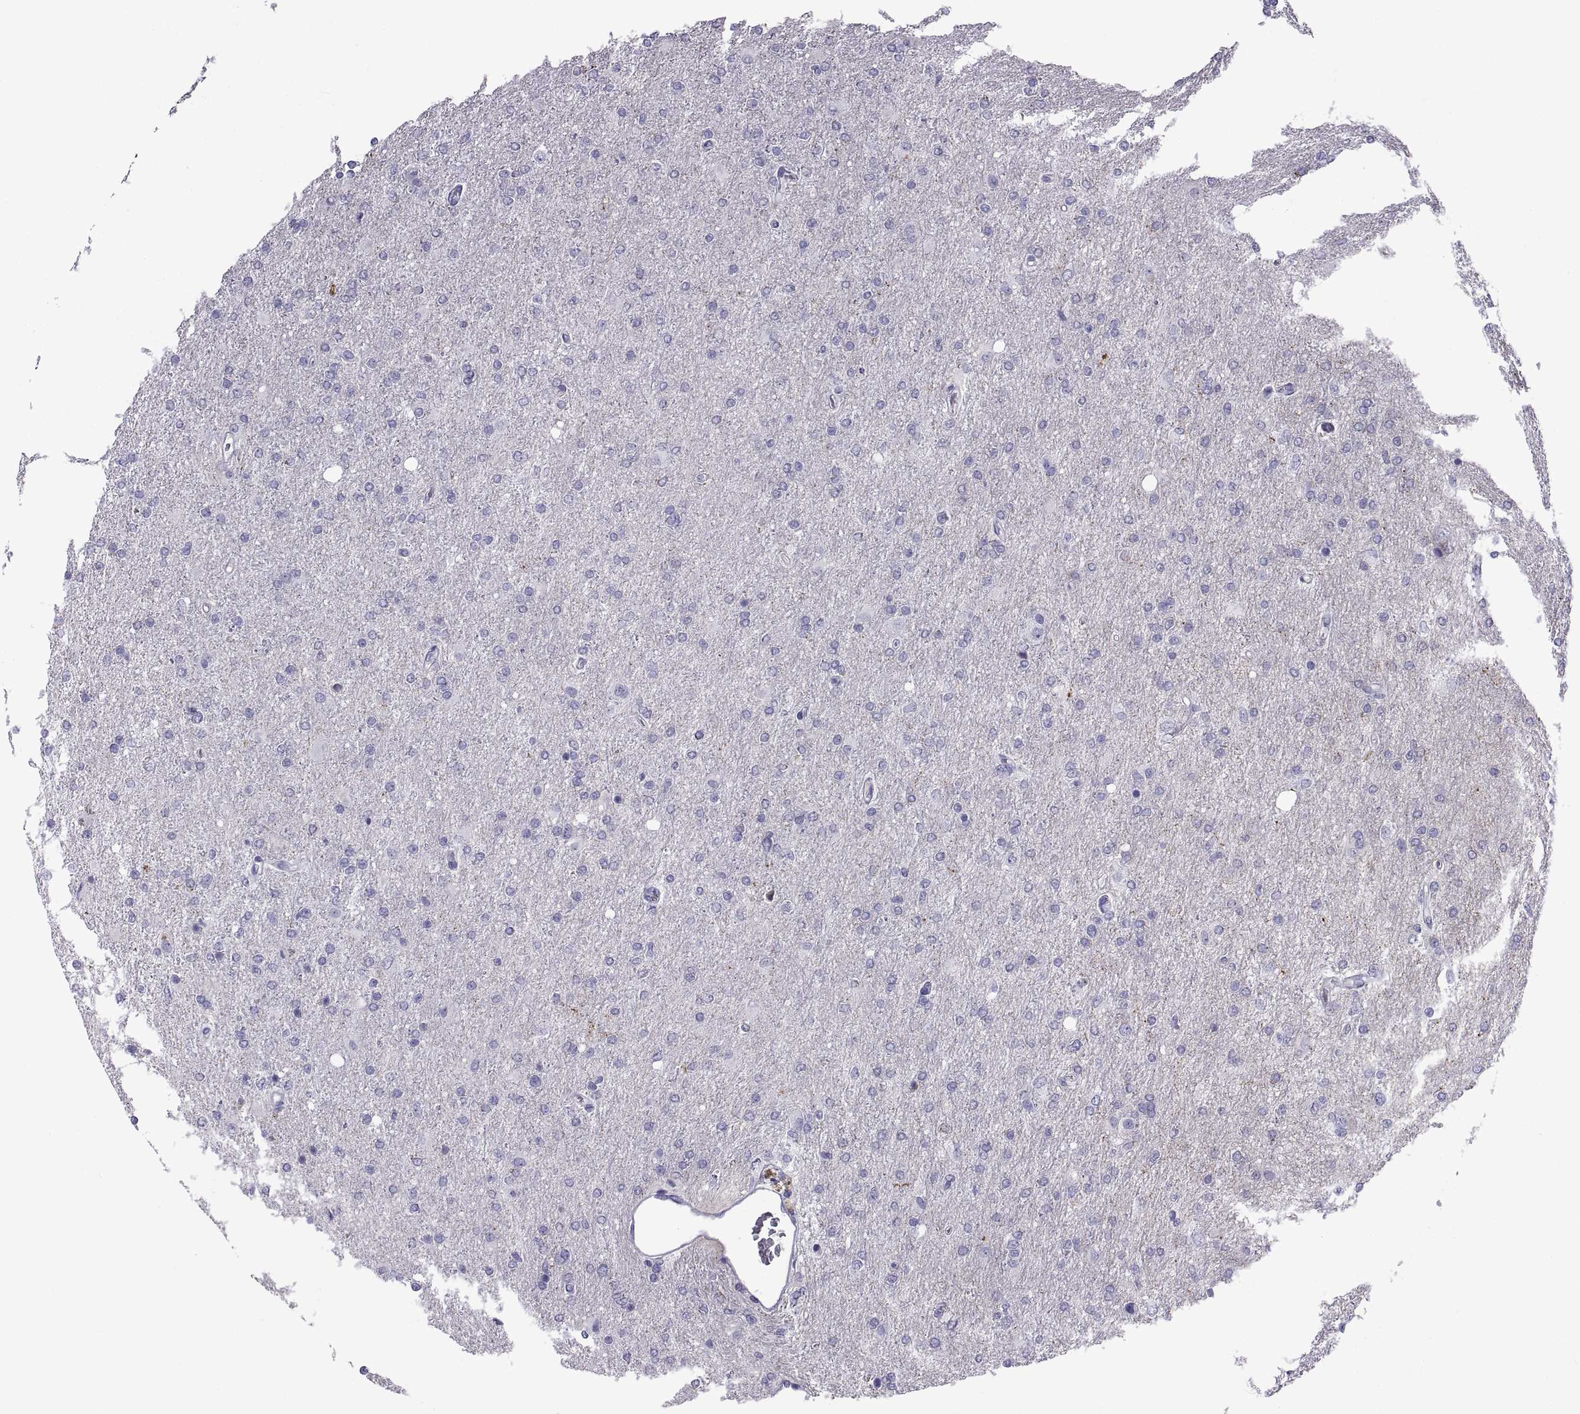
{"staining": {"intensity": "negative", "quantity": "none", "location": "none"}, "tissue": "glioma", "cell_type": "Tumor cells", "image_type": "cancer", "snomed": [{"axis": "morphology", "description": "Glioma, malignant, High grade"}, {"axis": "topography", "description": "Cerebral cortex"}], "caption": "Immunohistochemistry (IHC) micrograph of high-grade glioma (malignant) stained for a protein (brown), which displays no positivity in tumor cells.", "gene": "NPTX2", "patient": {"sex": "male", "age": 70}}